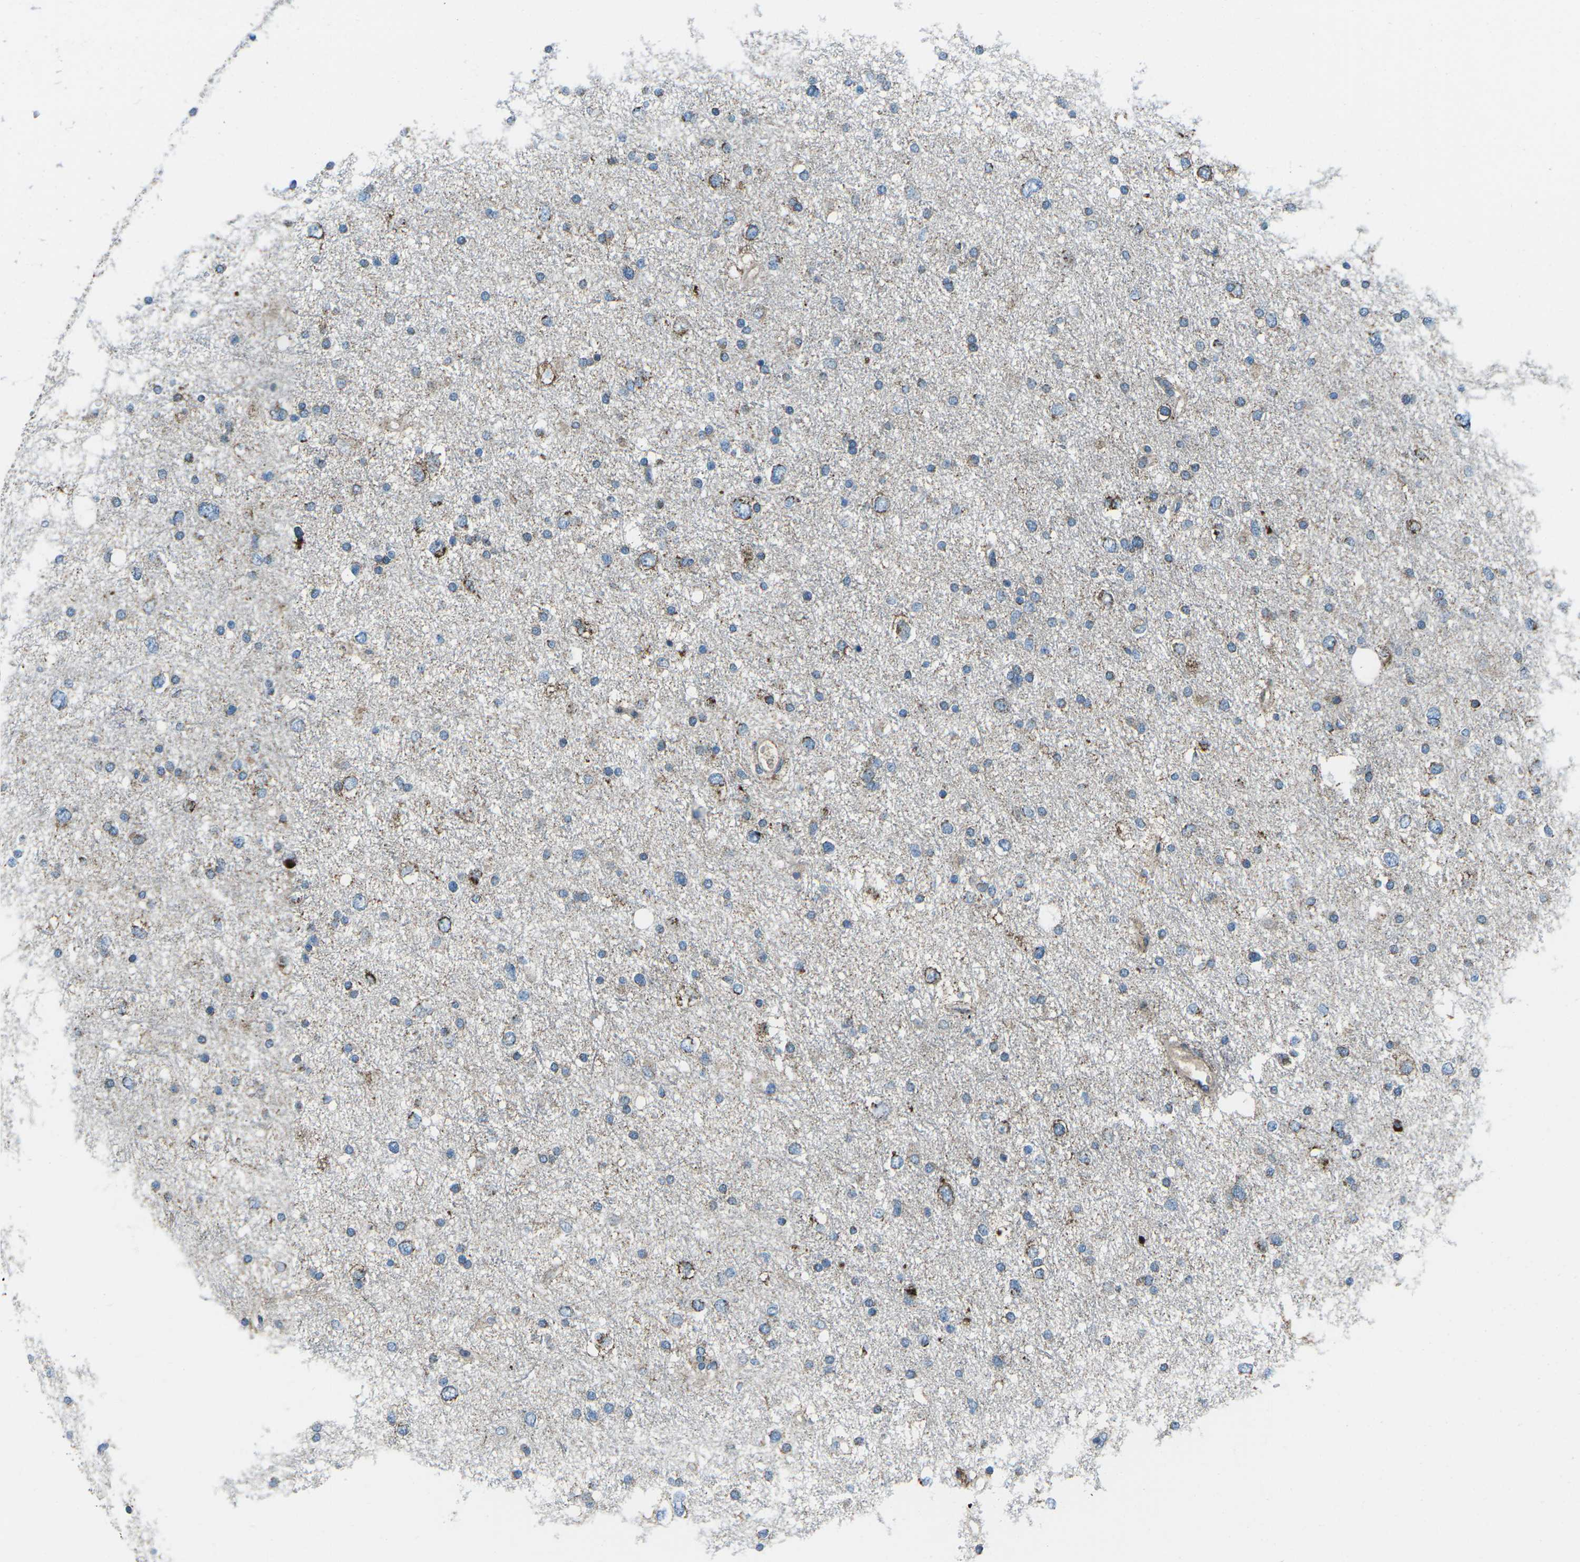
{"staining": {"intensity": "moderate", "quantity": "<25%", "location": "cytoplasmic/membranous"}, "tissue": "glioma", "cell_type": "Tumor cells", "image_type": "cancer", "snomed": [{"axis": "morphology", "description": "Glioma, malignant, Low grade"}, {"axis": "topography", "description": "Brain"}], "caption": "Immunohistochemistry (IHC) staining of glioma, which exhibits low levels of moderate cytoplasmic/membranous positivity in about <25% of tumor cells indicating moderate cytoplasmic/membranous protein expression. The staining was performed using DAB (3,3'-diaminobenzidine) (brown) for protein detection and nuclei were counterstained in hematoxylin (blue).", "gene": "RFESD", "patient": {"sex": "female", "age": 37}}